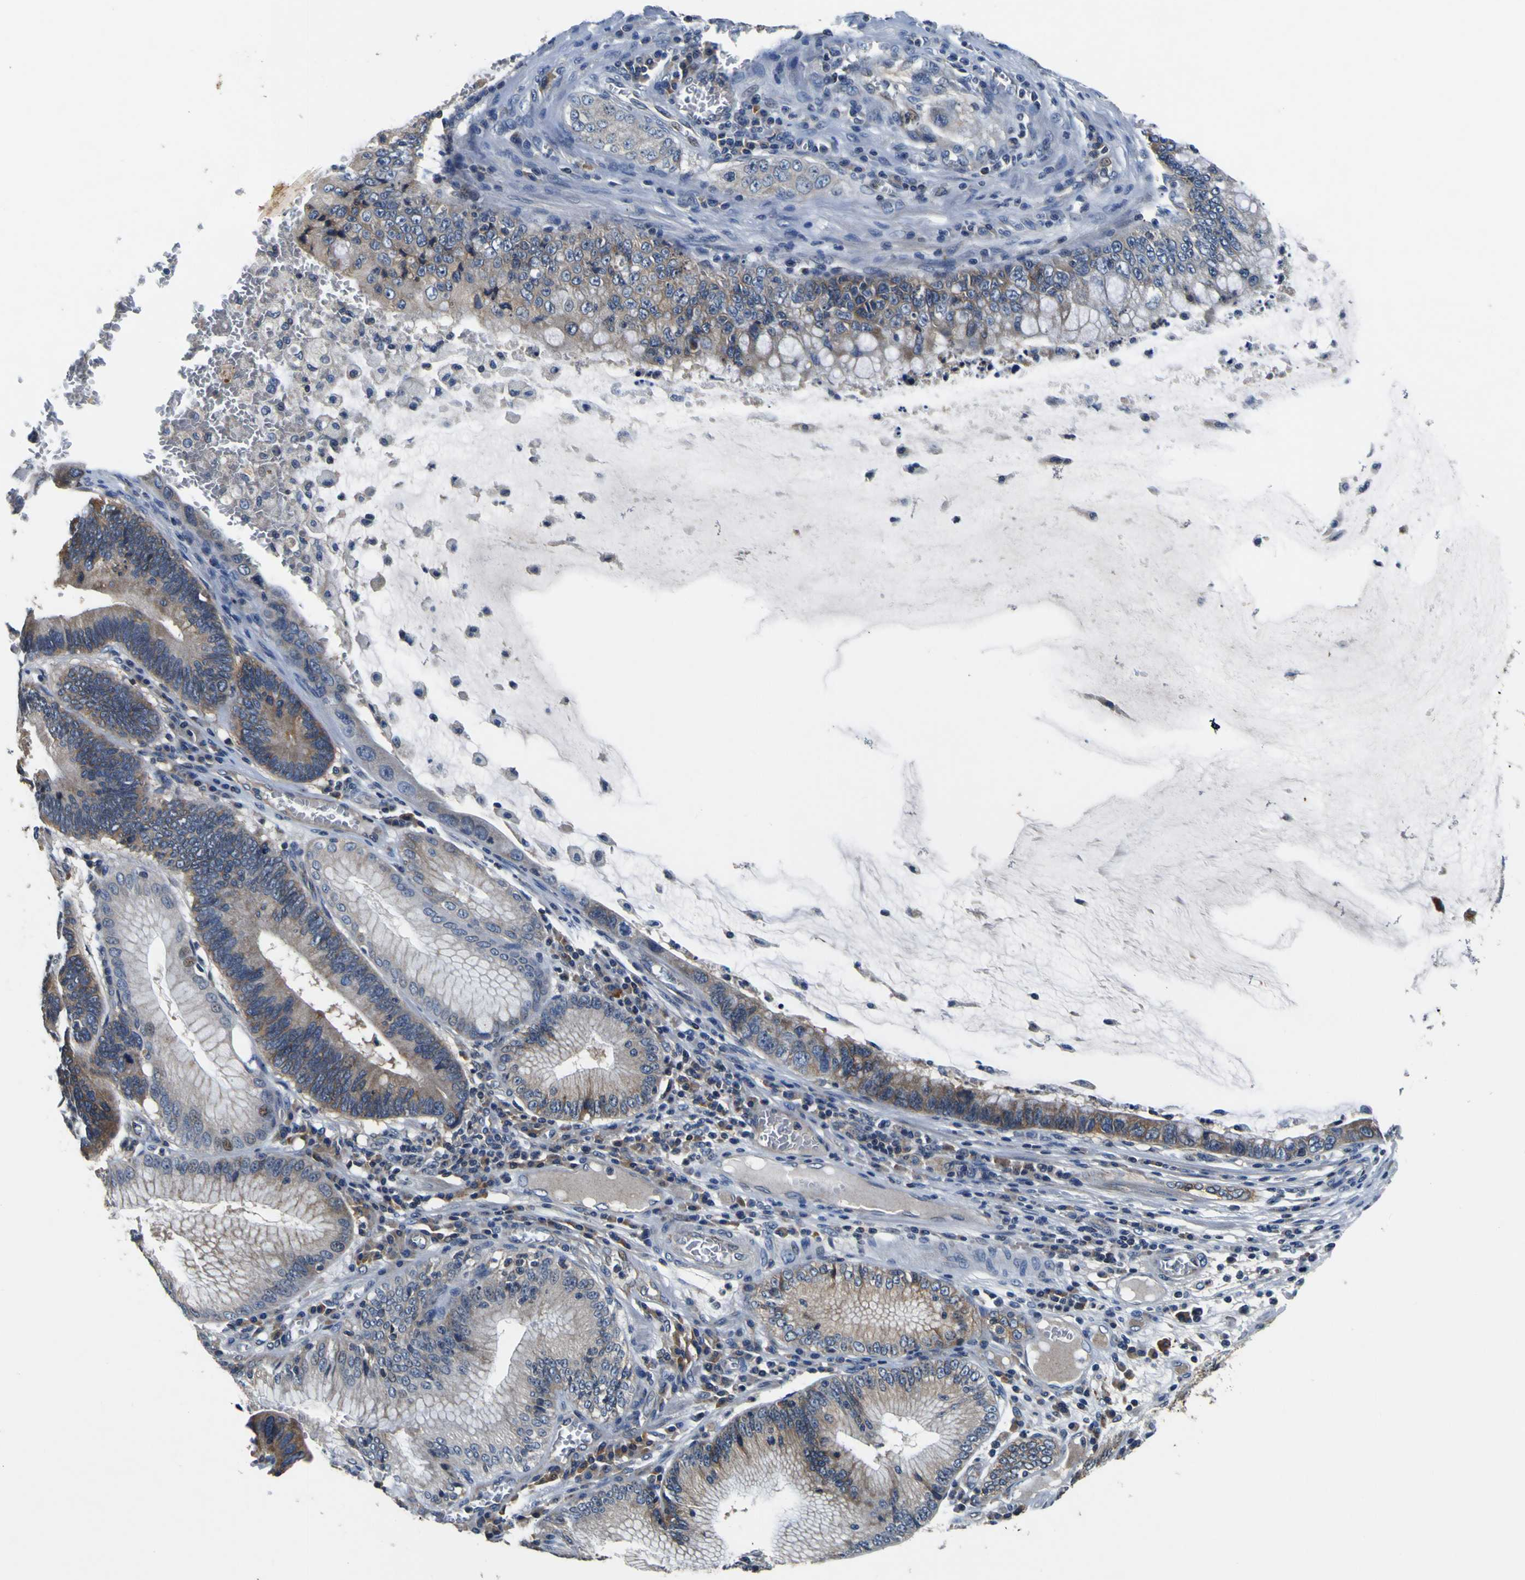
{"staining": {"intensity": "moderate", "quantity": "<25%", "location": "cytoplasmic/membranous,nuclear"}, "tissue": "stomach cancer", "cell_type": "Tumor cells", "image_type": "cancer", "snomed": [{"axis": "morphology", "description": "Adenocarcinoma, NOS"}, {"axis": "topography", "description": "Stomach"}], "caption": "Adenocarcinoma (stomach) stained with a brown dye displays moderate cytoplasmic/membranous and nuclear positive positivity in about <25% of tumor cells.", "gene": "EPHB4", "patient": {"sex": "male", "age": 59}}